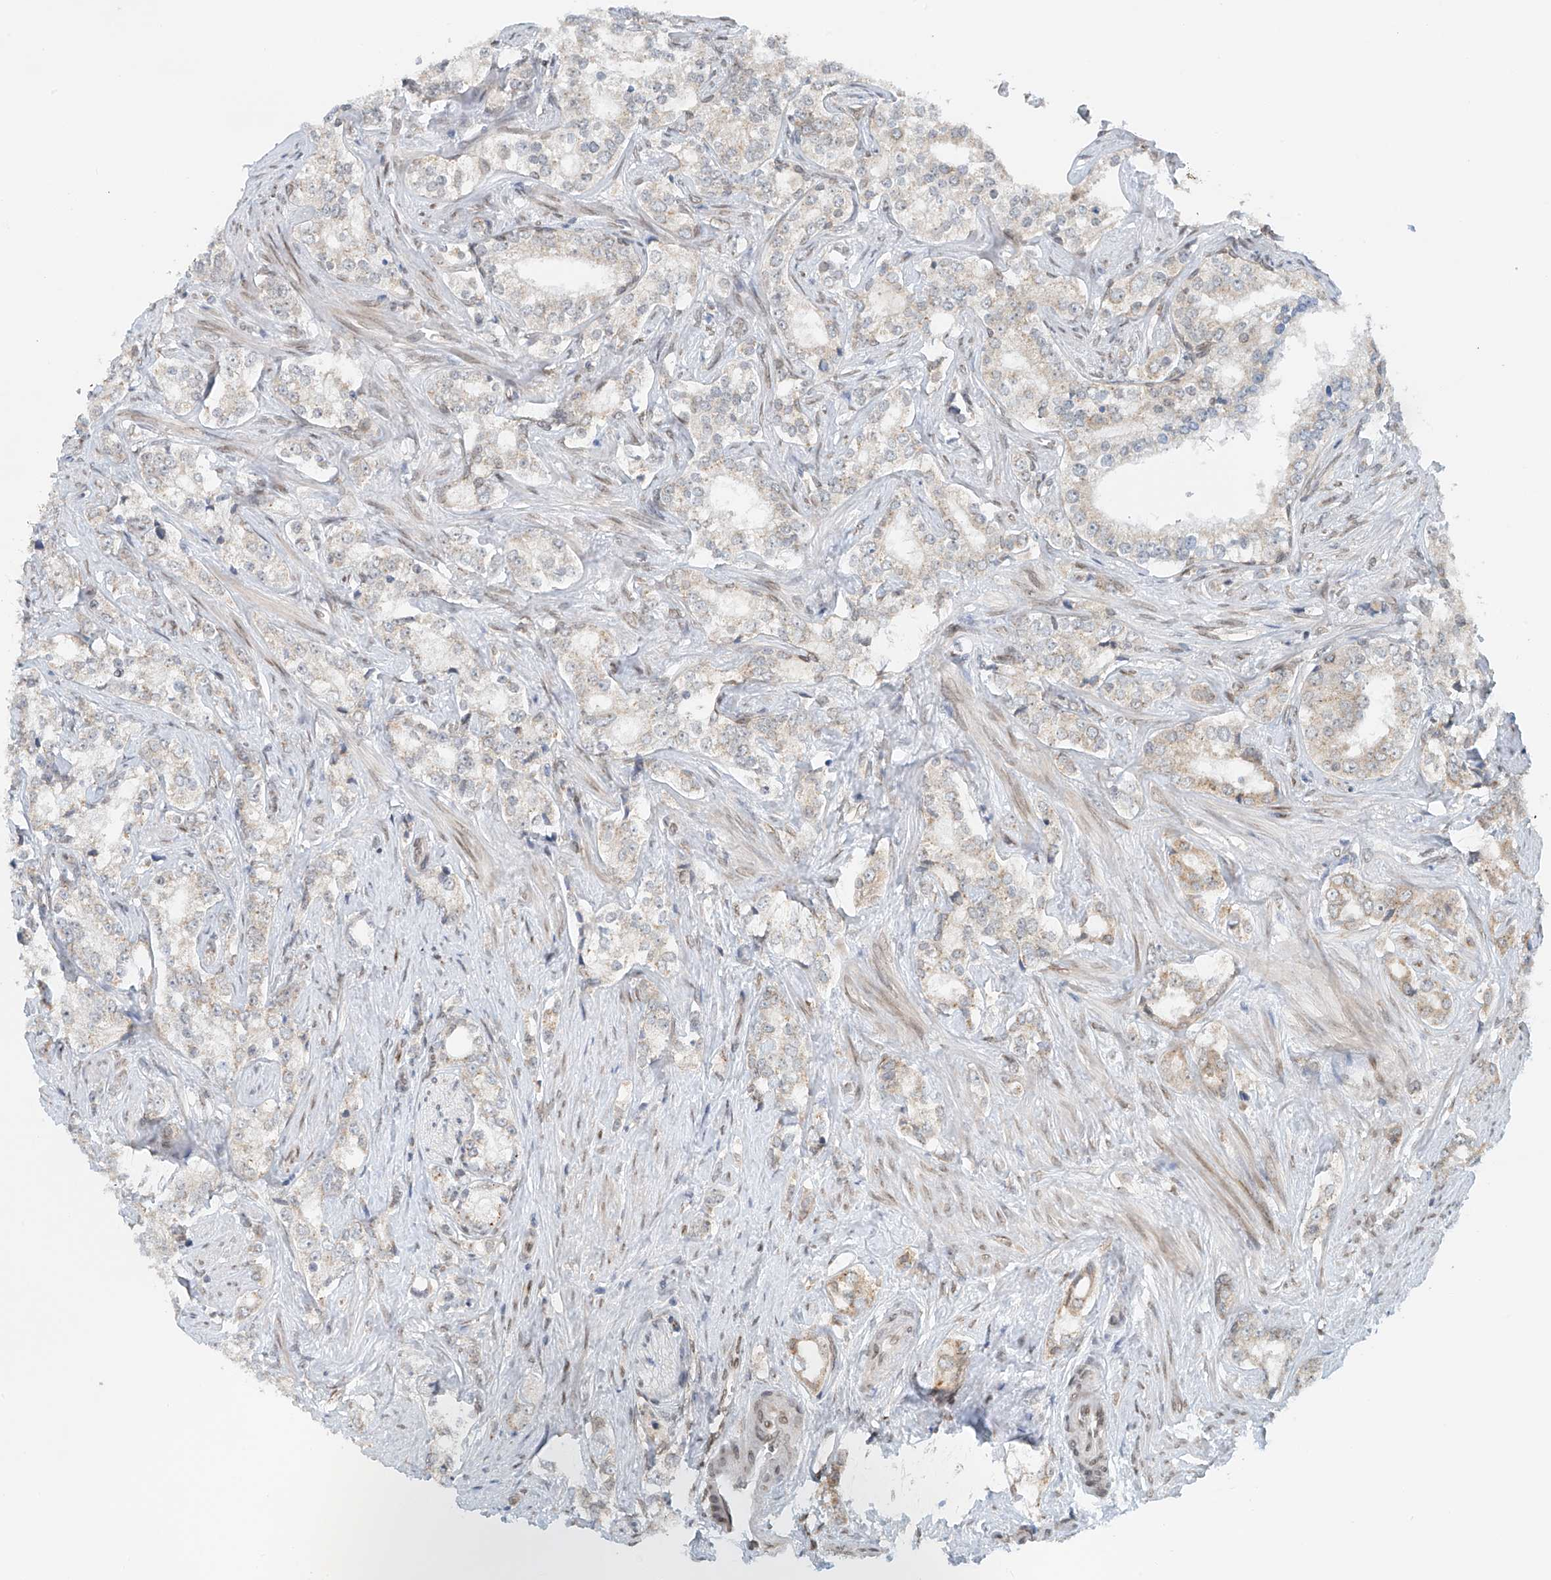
{"staining": {"intensity": "negative", "quantity": "none", "location": "none"}, "tissue": "prostate cancer", "cell_type": "Tumor cells", "image_type": "cancer", "snomed": [{"axis": "morphology", "description": "Adenocarcinoma, High grade"}, {"axis": "topography", "description": "Prostate"}], "caption": "Tumor cells are negative for protein expression in human prostate cancer (adenocarcinoma (high-grade)). (IHC, brightfield microscopy, high magnification).", "gene": "STARD9", "patient": {"sex": "male", "age": 66}}